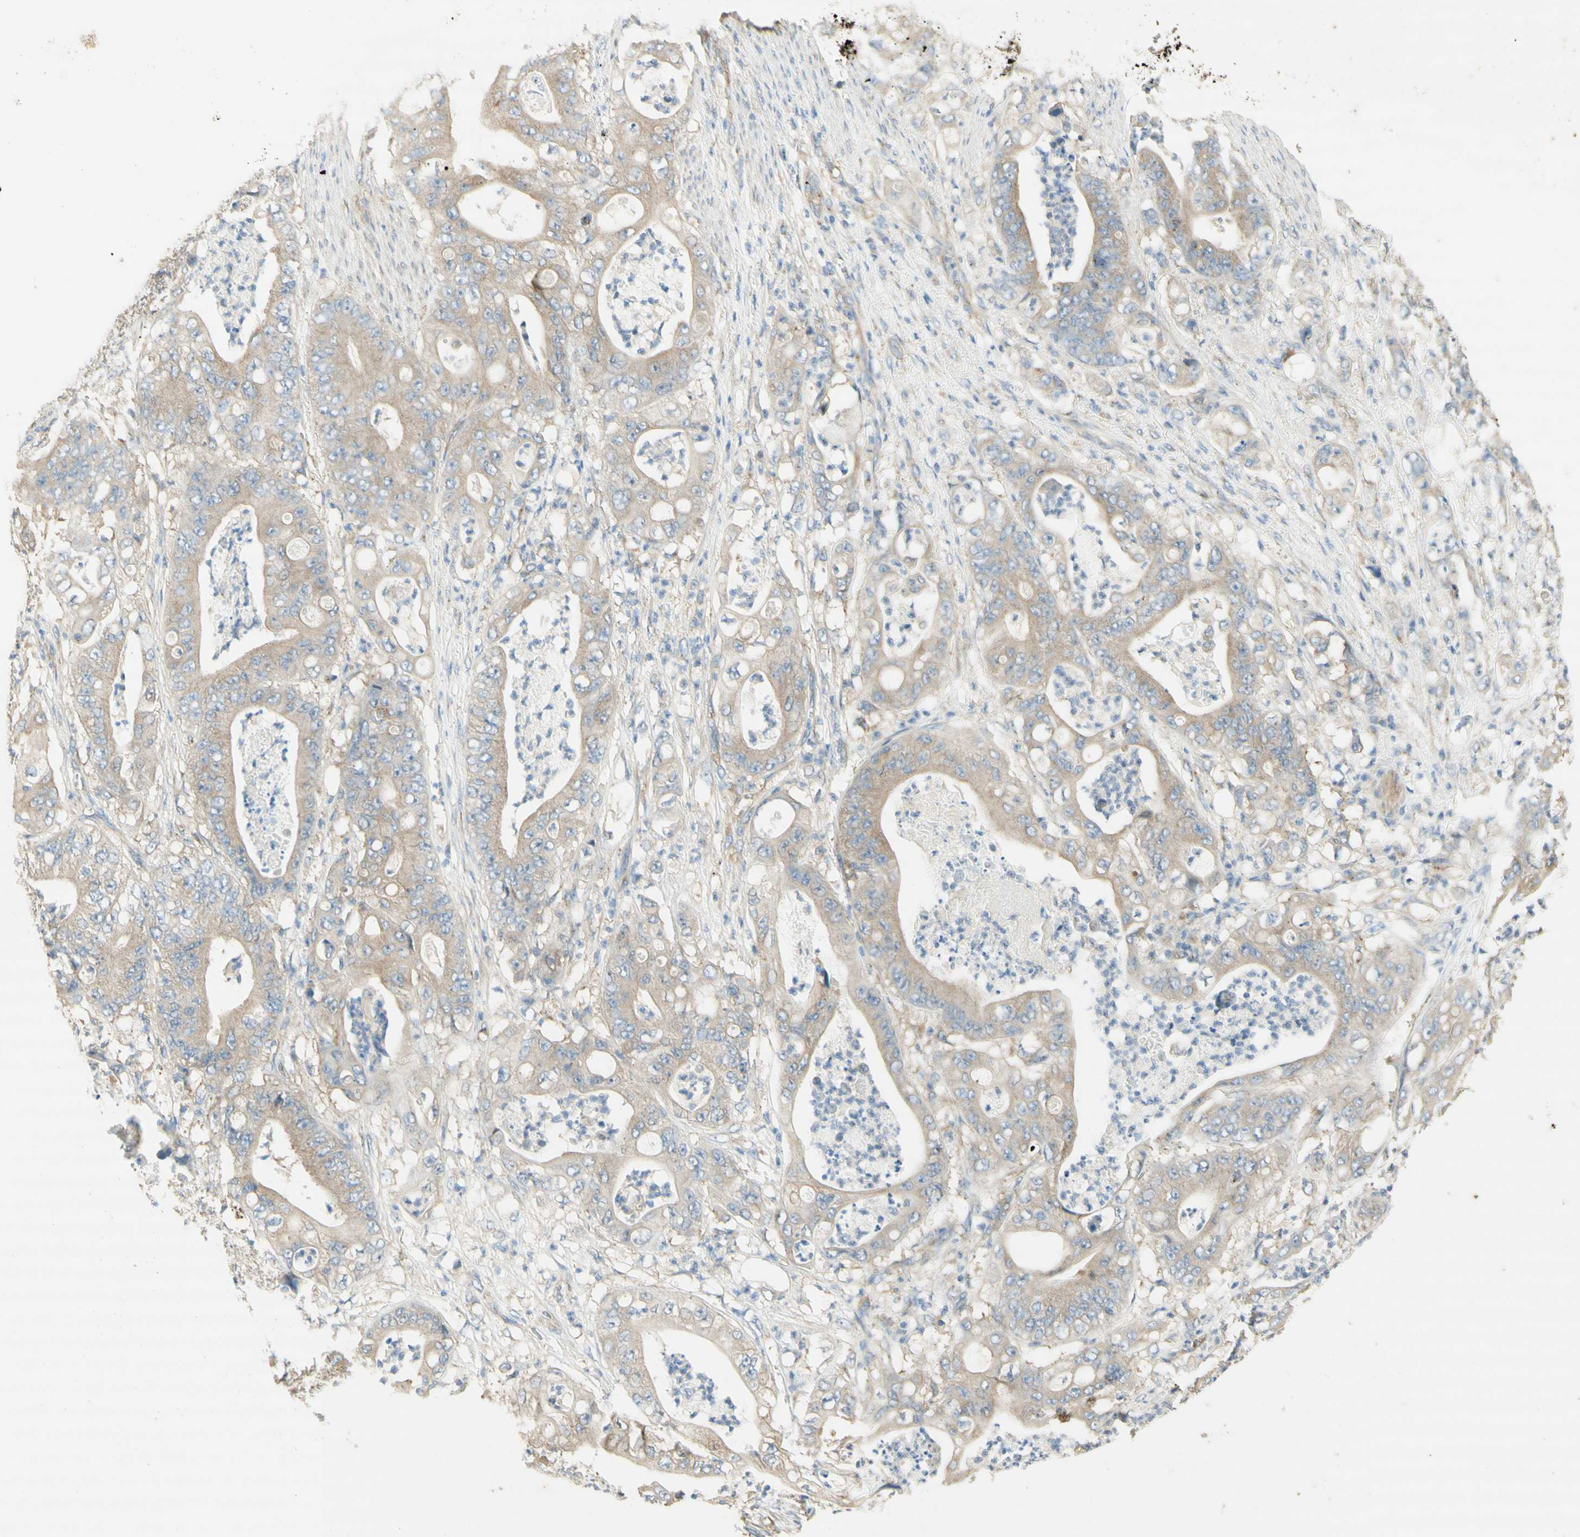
{"staining": {"intensity": "weak", "quantity": ">75%", "location": "cytoplasmic/membranous"}, "tissue": "stomach cancer", "cell_type": "Tumor cells", "image_type": "cancer", "snomed": [{"axis": "morphology", "description": "Adenocarcinoma, NOS"}, {"axis": "topography", "description": "Stomach"}], "caption": "Stomach adenocarcinoma stained with DAB (3,3'-diaminobenzidine) immunohistochemistry reveals low levels of weak cytoplasmic/membranous expression in approximately >75% of tumor cells.", "gene": "DYNC1H1", "patient": {"sex": "female", "age": 73}}